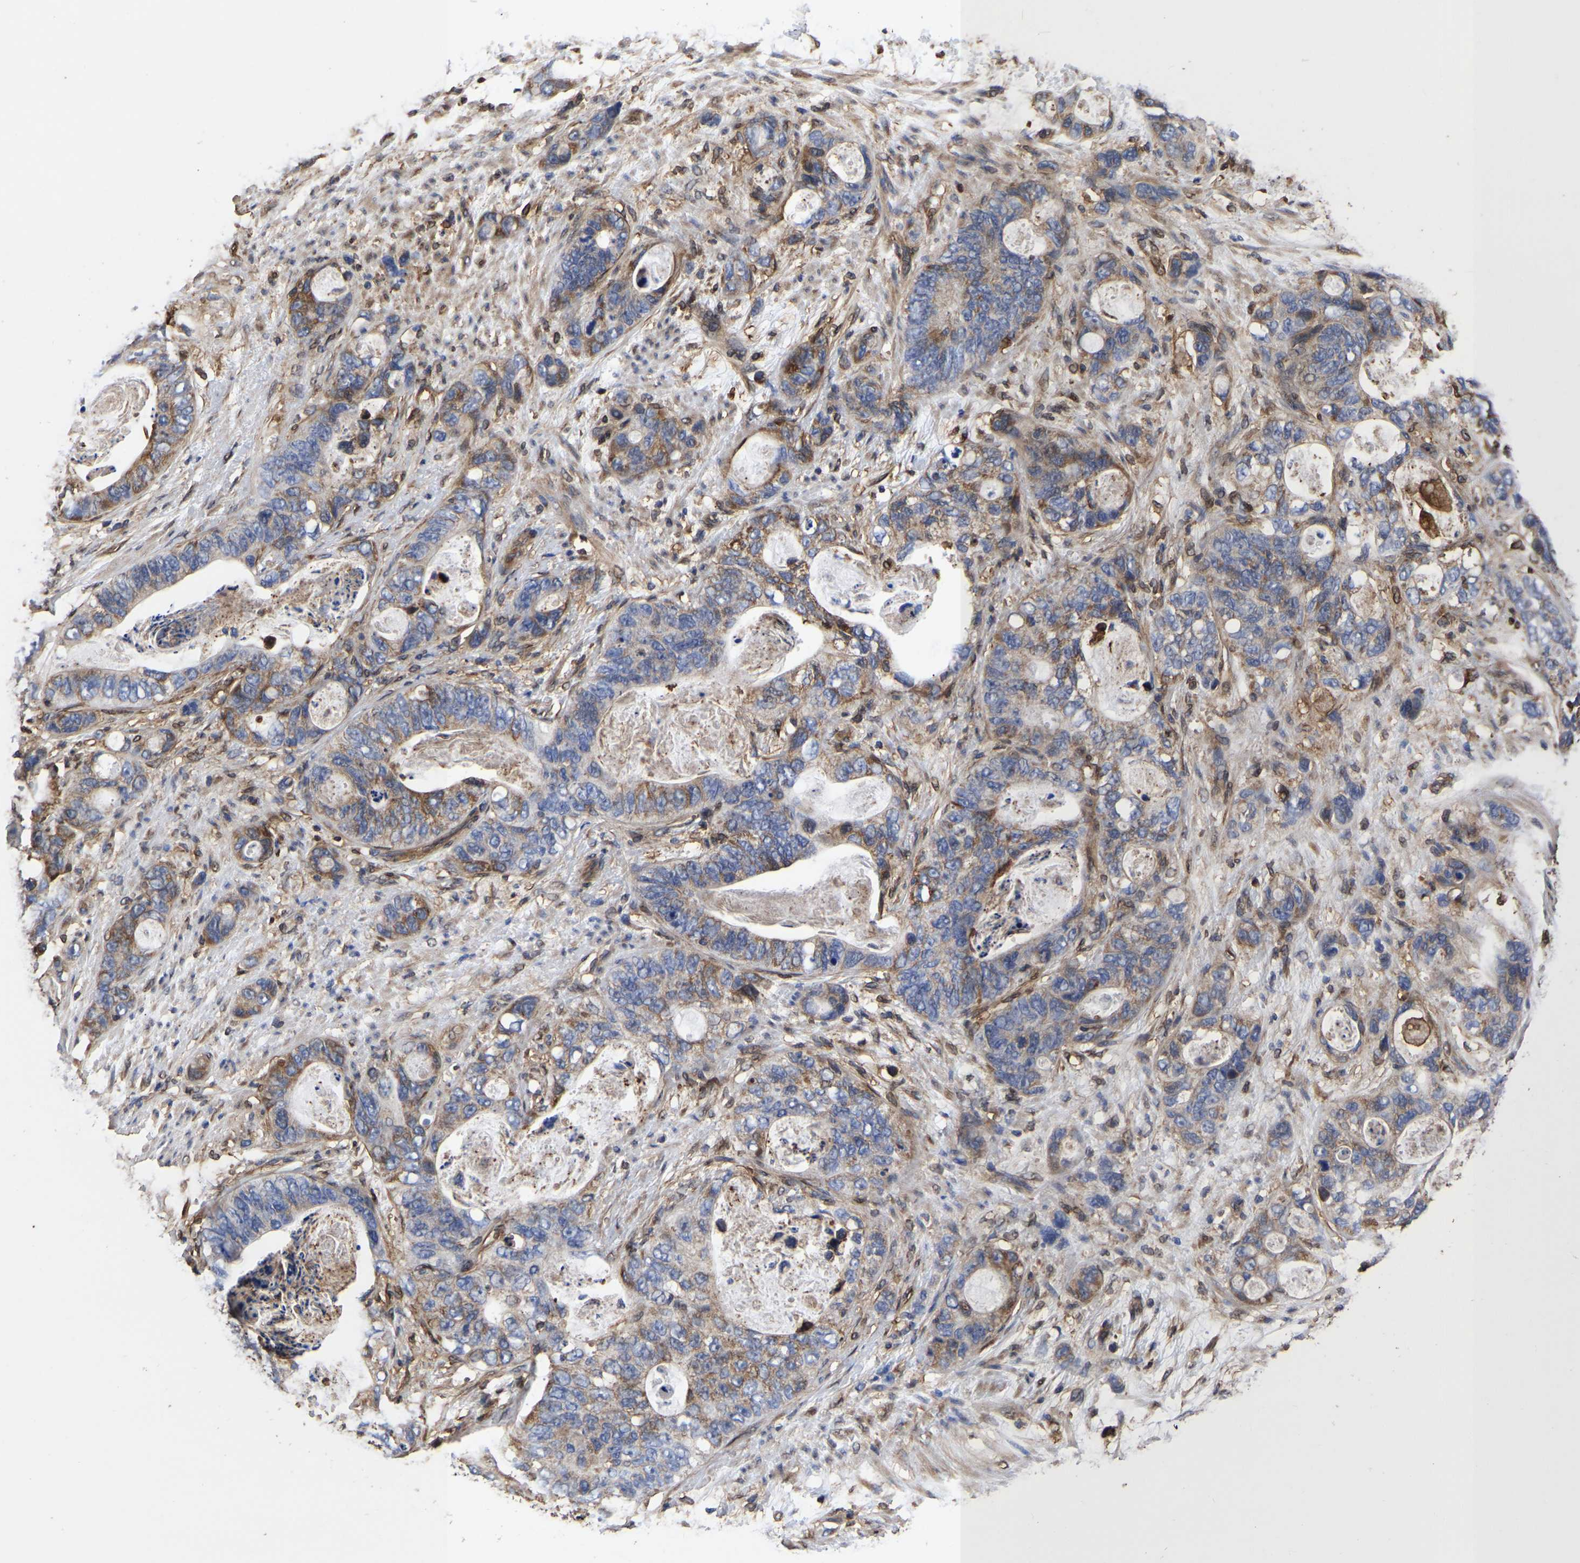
{"staining": {"intensity": "weak", "quantity": "25%-75%", "location": "cytoplasmic/membranous"}, "tissue": "stomach cancer", "cell_type": "Tumor cells", "image_type": "cancer", "snomed": [{"axis": "morphology", "description": "Normal tissue, NOS"}, {"axis": "morphology", "description": "Adenocarcinoma, NOS"}, {"axis": "topography", "description": "Stomach"}], "caption": "Human stomach cancer stained for a protein (brown) demonstrates weak cytoplasmic/membranous positive expression in about 25%-75% of tumor cells.", "gene": "LIF", "patient": {"sex": "female", "age": 89}}